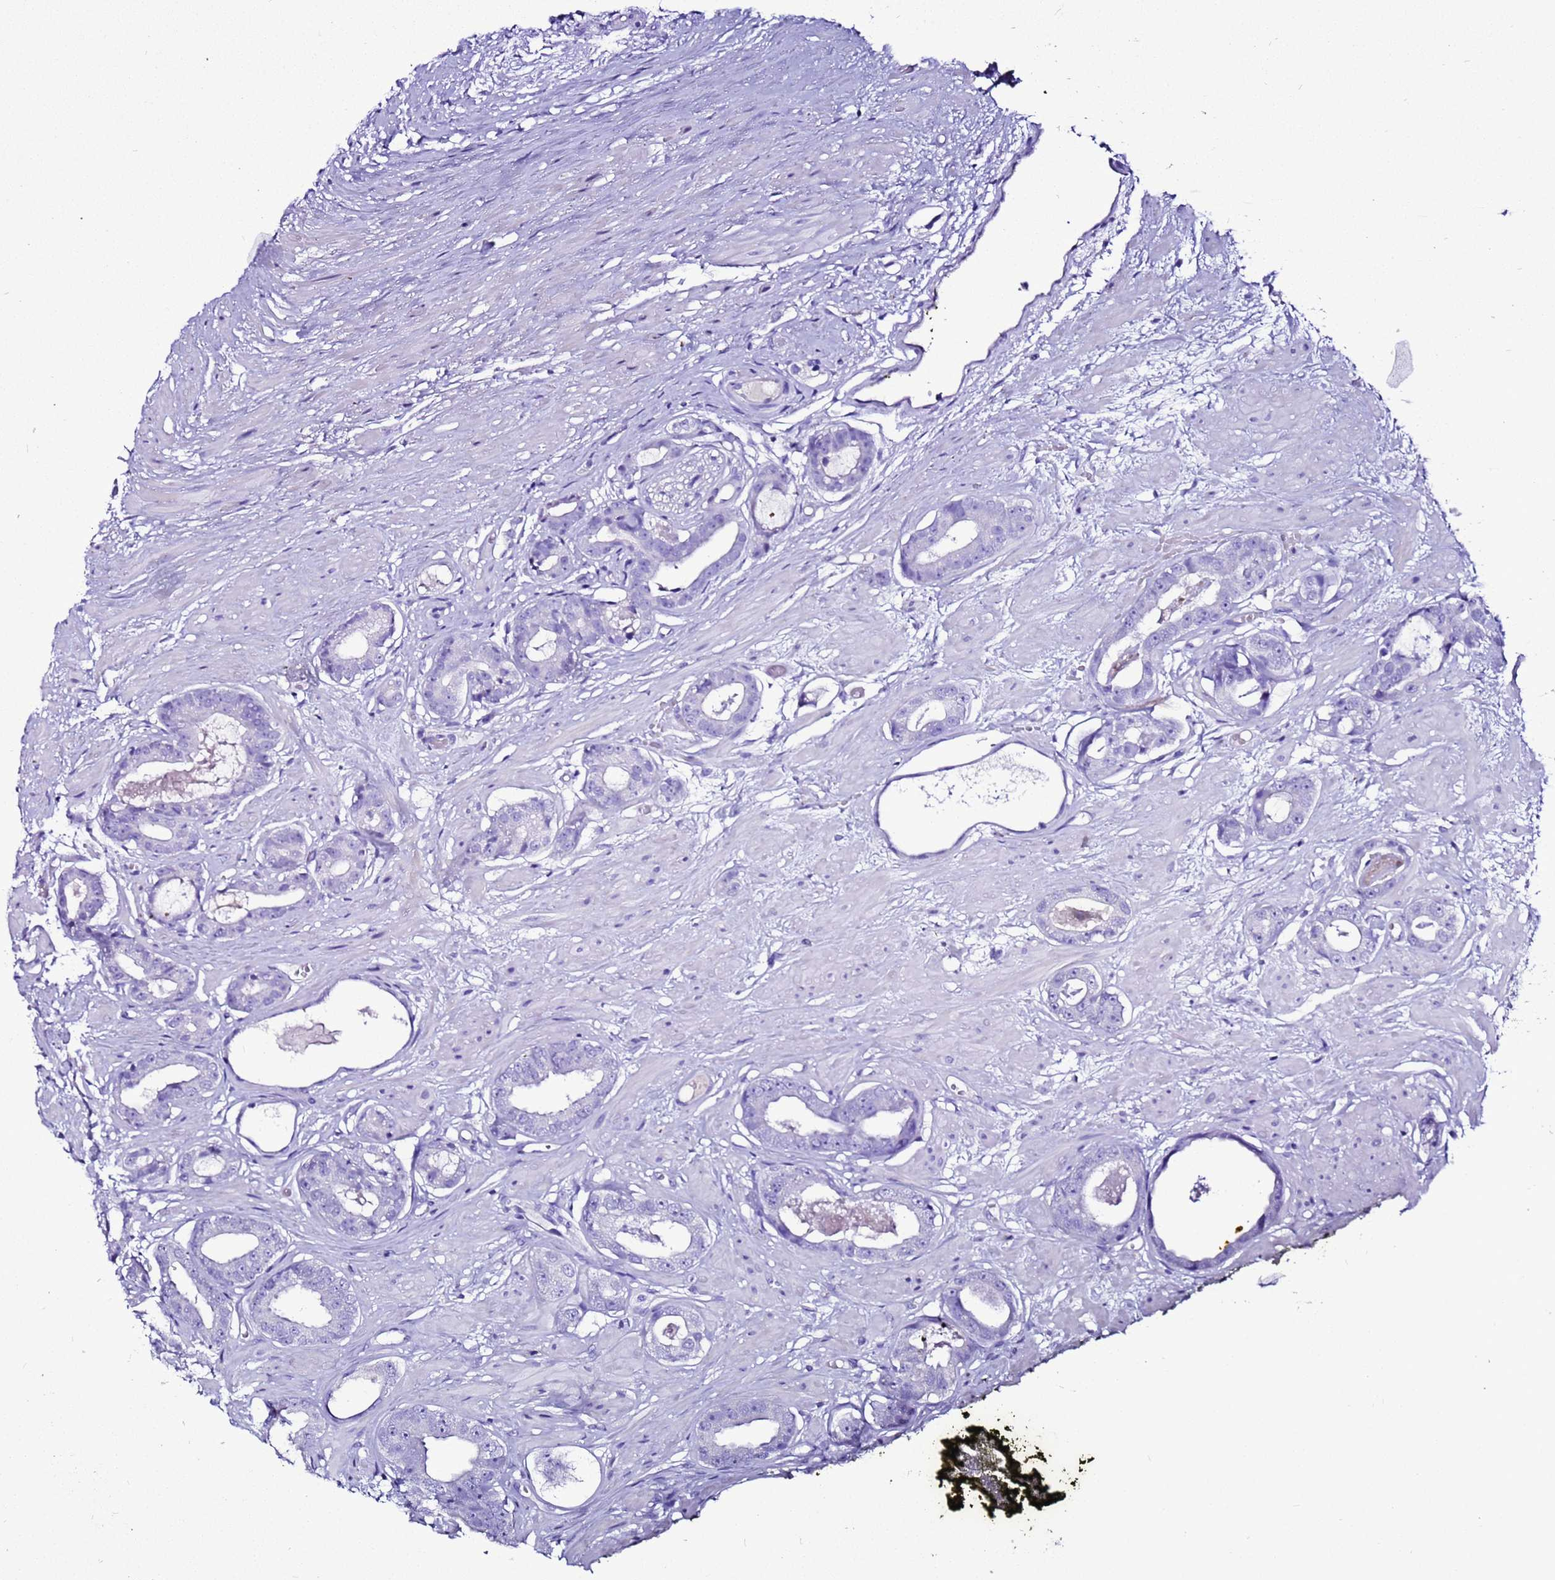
{"staining": {"intensity": "negative", "quantity": "none", "location": "none"}, "tissue": "prostate cancer", "cell_type": "Tumor cells", "image_type": "cancer", "snomed": [{"axis": "morphology", "description": "Adenocarcinoma, Low grade"}, {"axis": "topography", "description": "Prostate"}], "caption": "Image shows no significant protein staining in tumor cells of prostate cancer (low-grade adenocarcinoma).", "gene": "BEST2", "patient": {"sex": "male", "age": 64}}